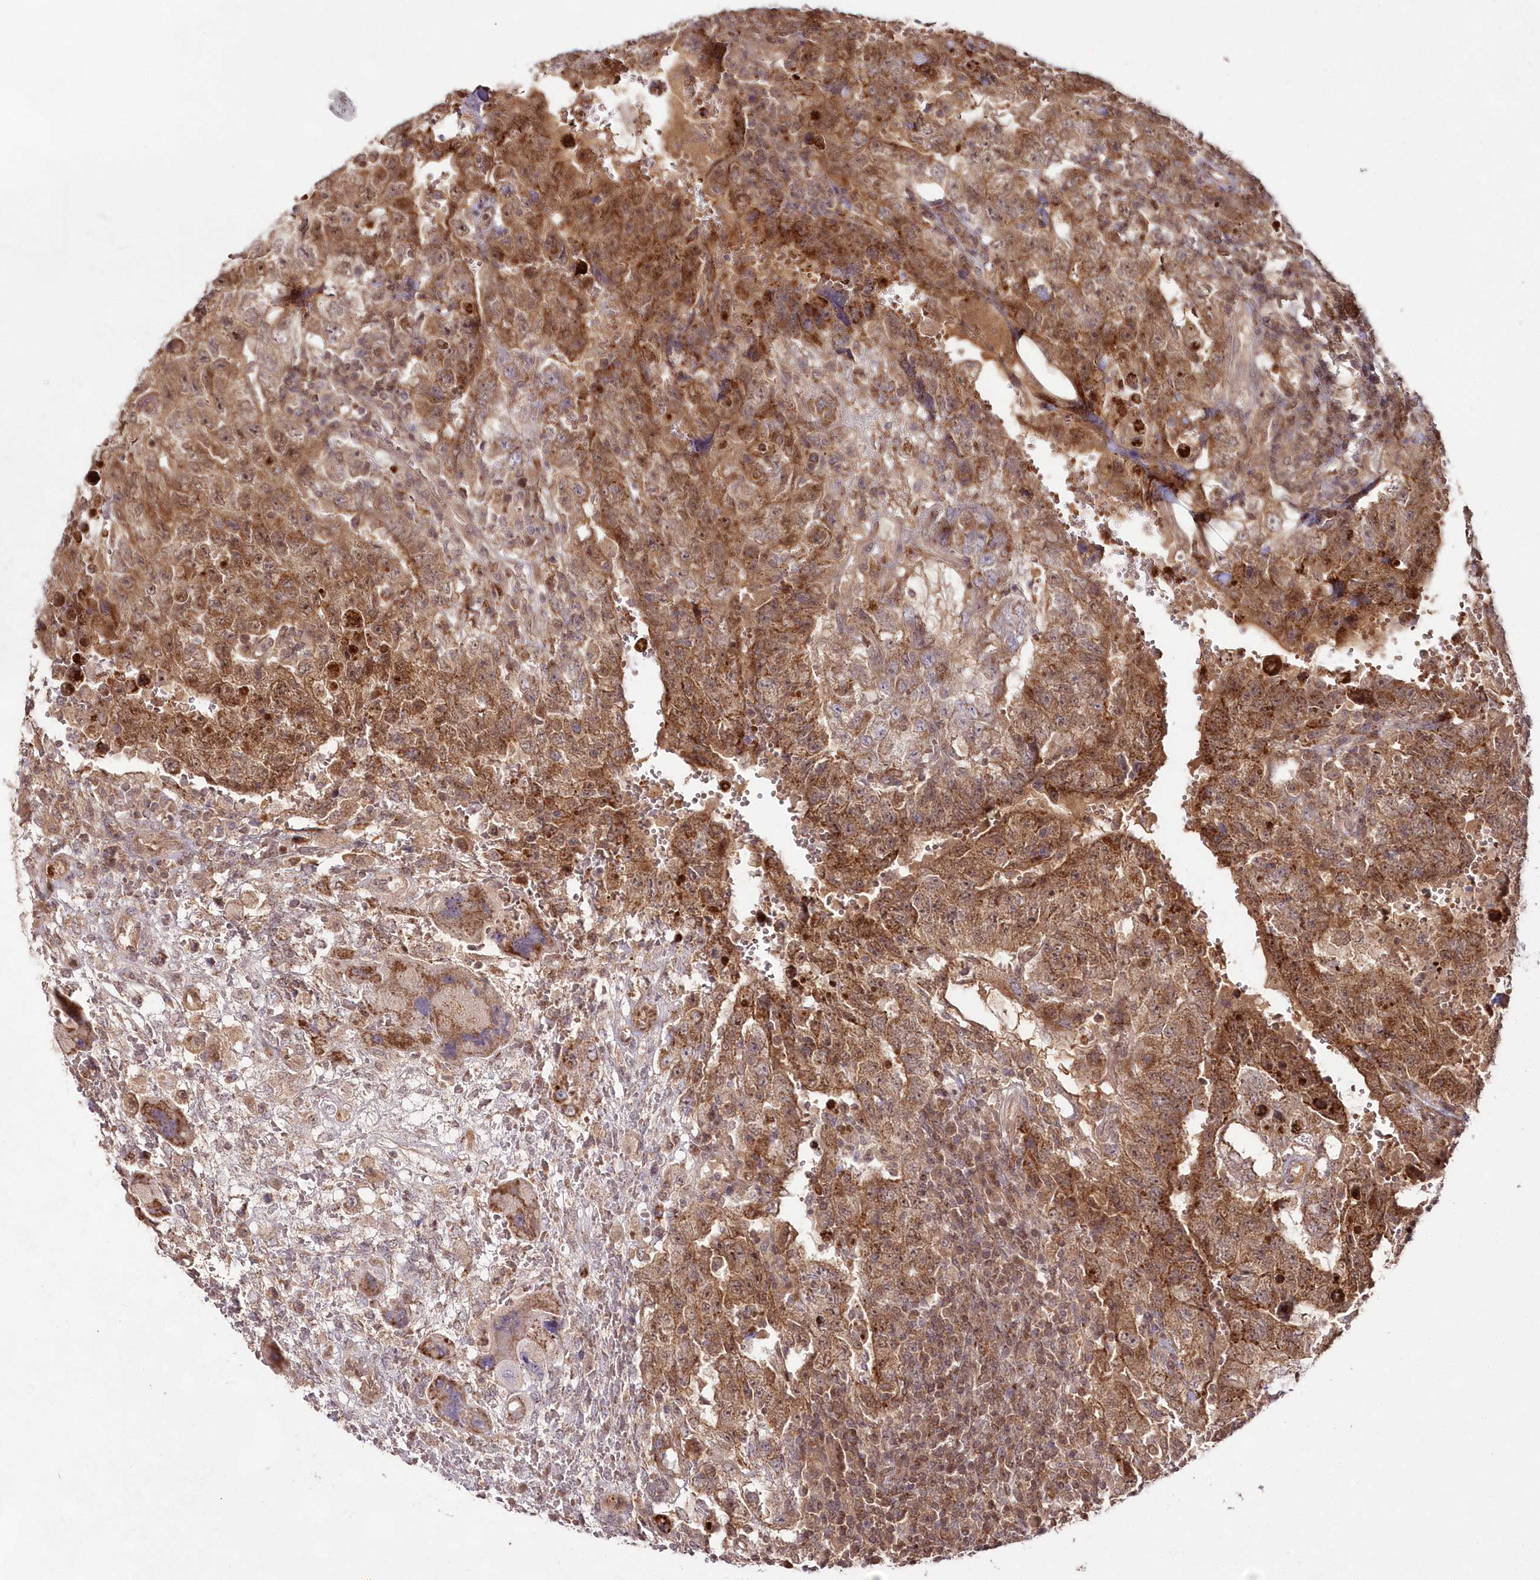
{"staining": {"intensity": "moderate", "quantity": ">75%", "location": "cytoplasmic/membranous"}, "tissue": "testis cancer", "cell_type": "Tumor cells", "image_type": "cancer", "snomed": [{"axis": "morphology", "description": "Carcinoma, Embryonal, NOS"}, {"axis": "topography", "description": "Testis"}], "caption": "This micrograph demonstrates embryonal carcinoma (testis) stained with immunohistochemistry (IHC) to label a protein in brown. The cytoplasmic/membranous of tumor cells show moderate positivity for the protein. Nuclei are counter-stained blue.", "gene": "IMPA1", "patient": {"sex": "male", "age": 26}}